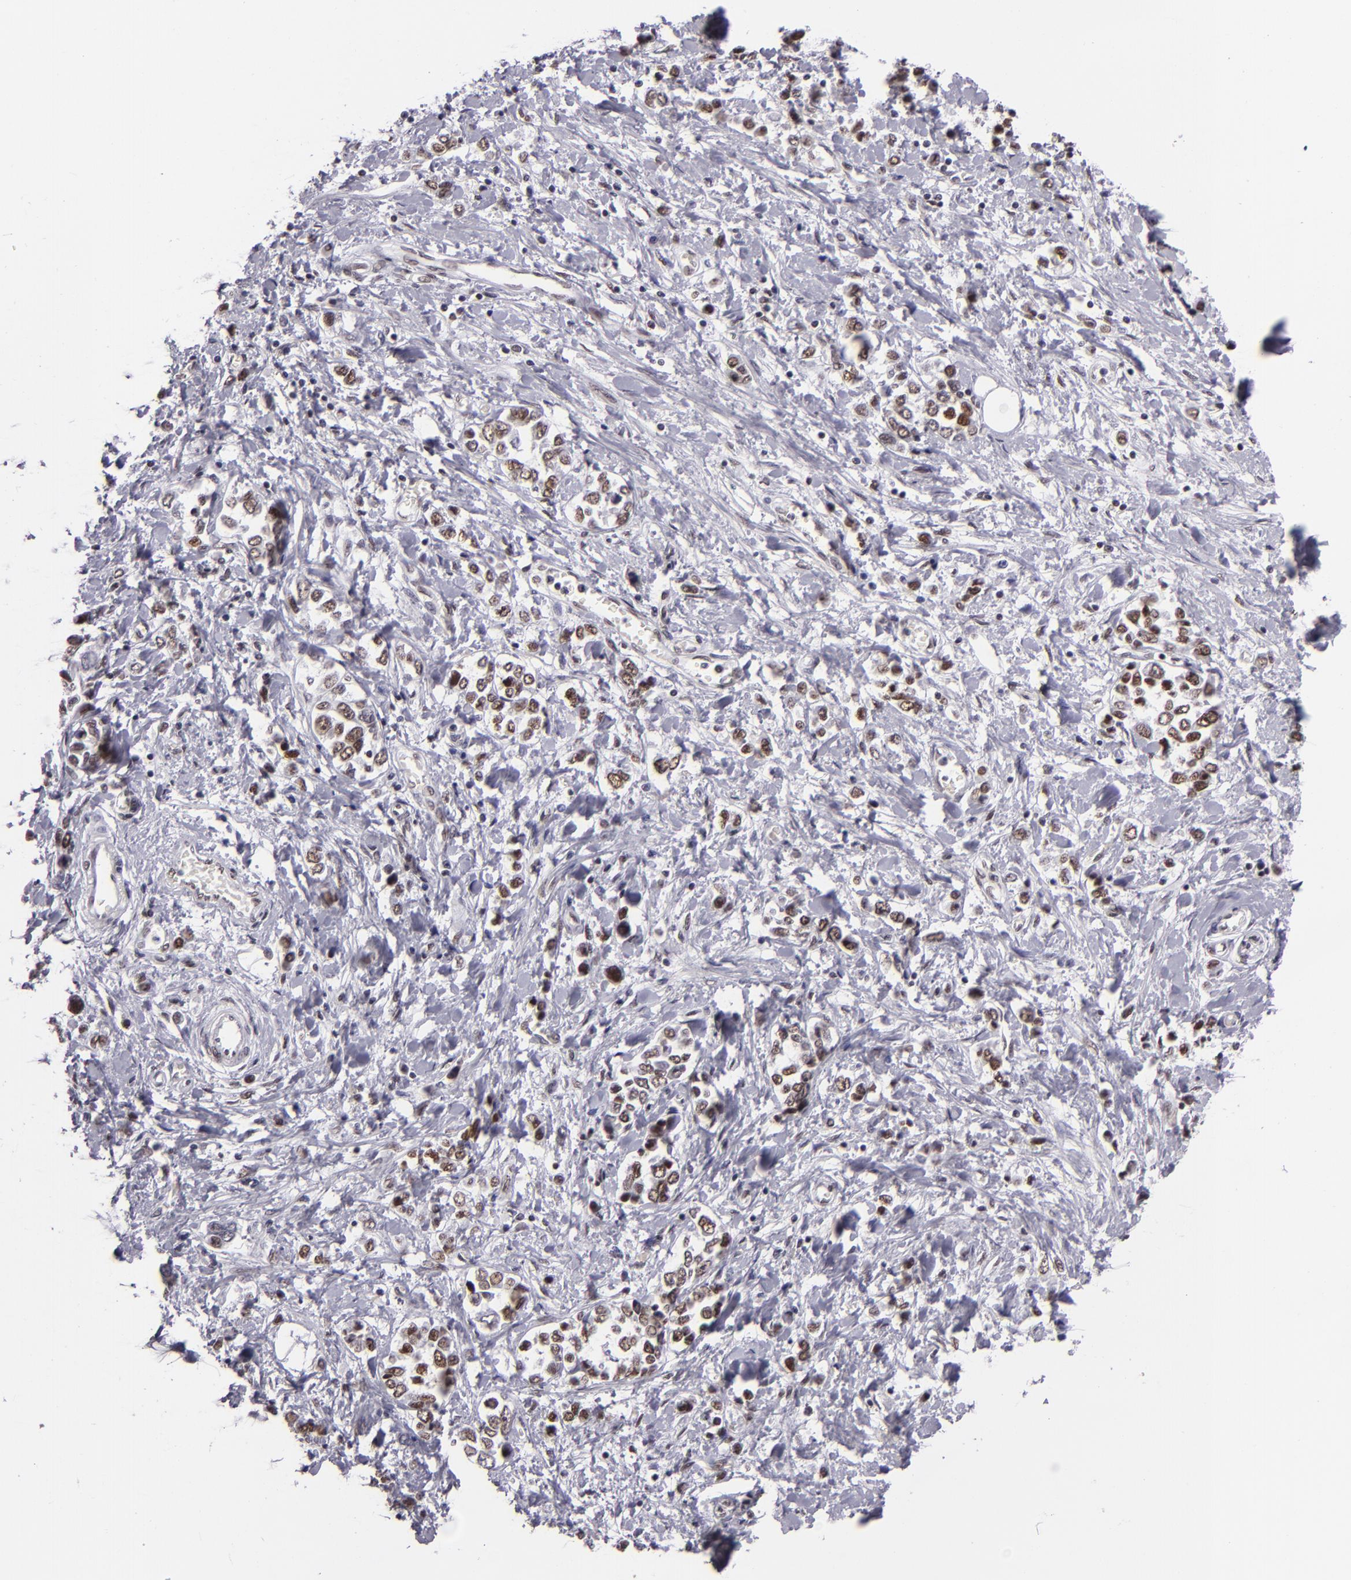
{"staining": {"intensity": "moderate", "quantity": ">75%", "location": "nuclear"}, "tissue": "stomach cancer", "cell_type": "Tumor cells", "image_type": "cancer", "snomed": [{"axis": "morphology", "description": "Adenocarcinoma, NOS"}, {"axis": "topography", "description": "Stomach, upper"}], "caption": "Immunohistochemical staining of human adenocarcinoma (stomach) shows medium levels of moderate nuclear protein staining in about >75% of tumor cells.", "gene": "BRD8", "patient": {"sex": "male", "age": 76}}